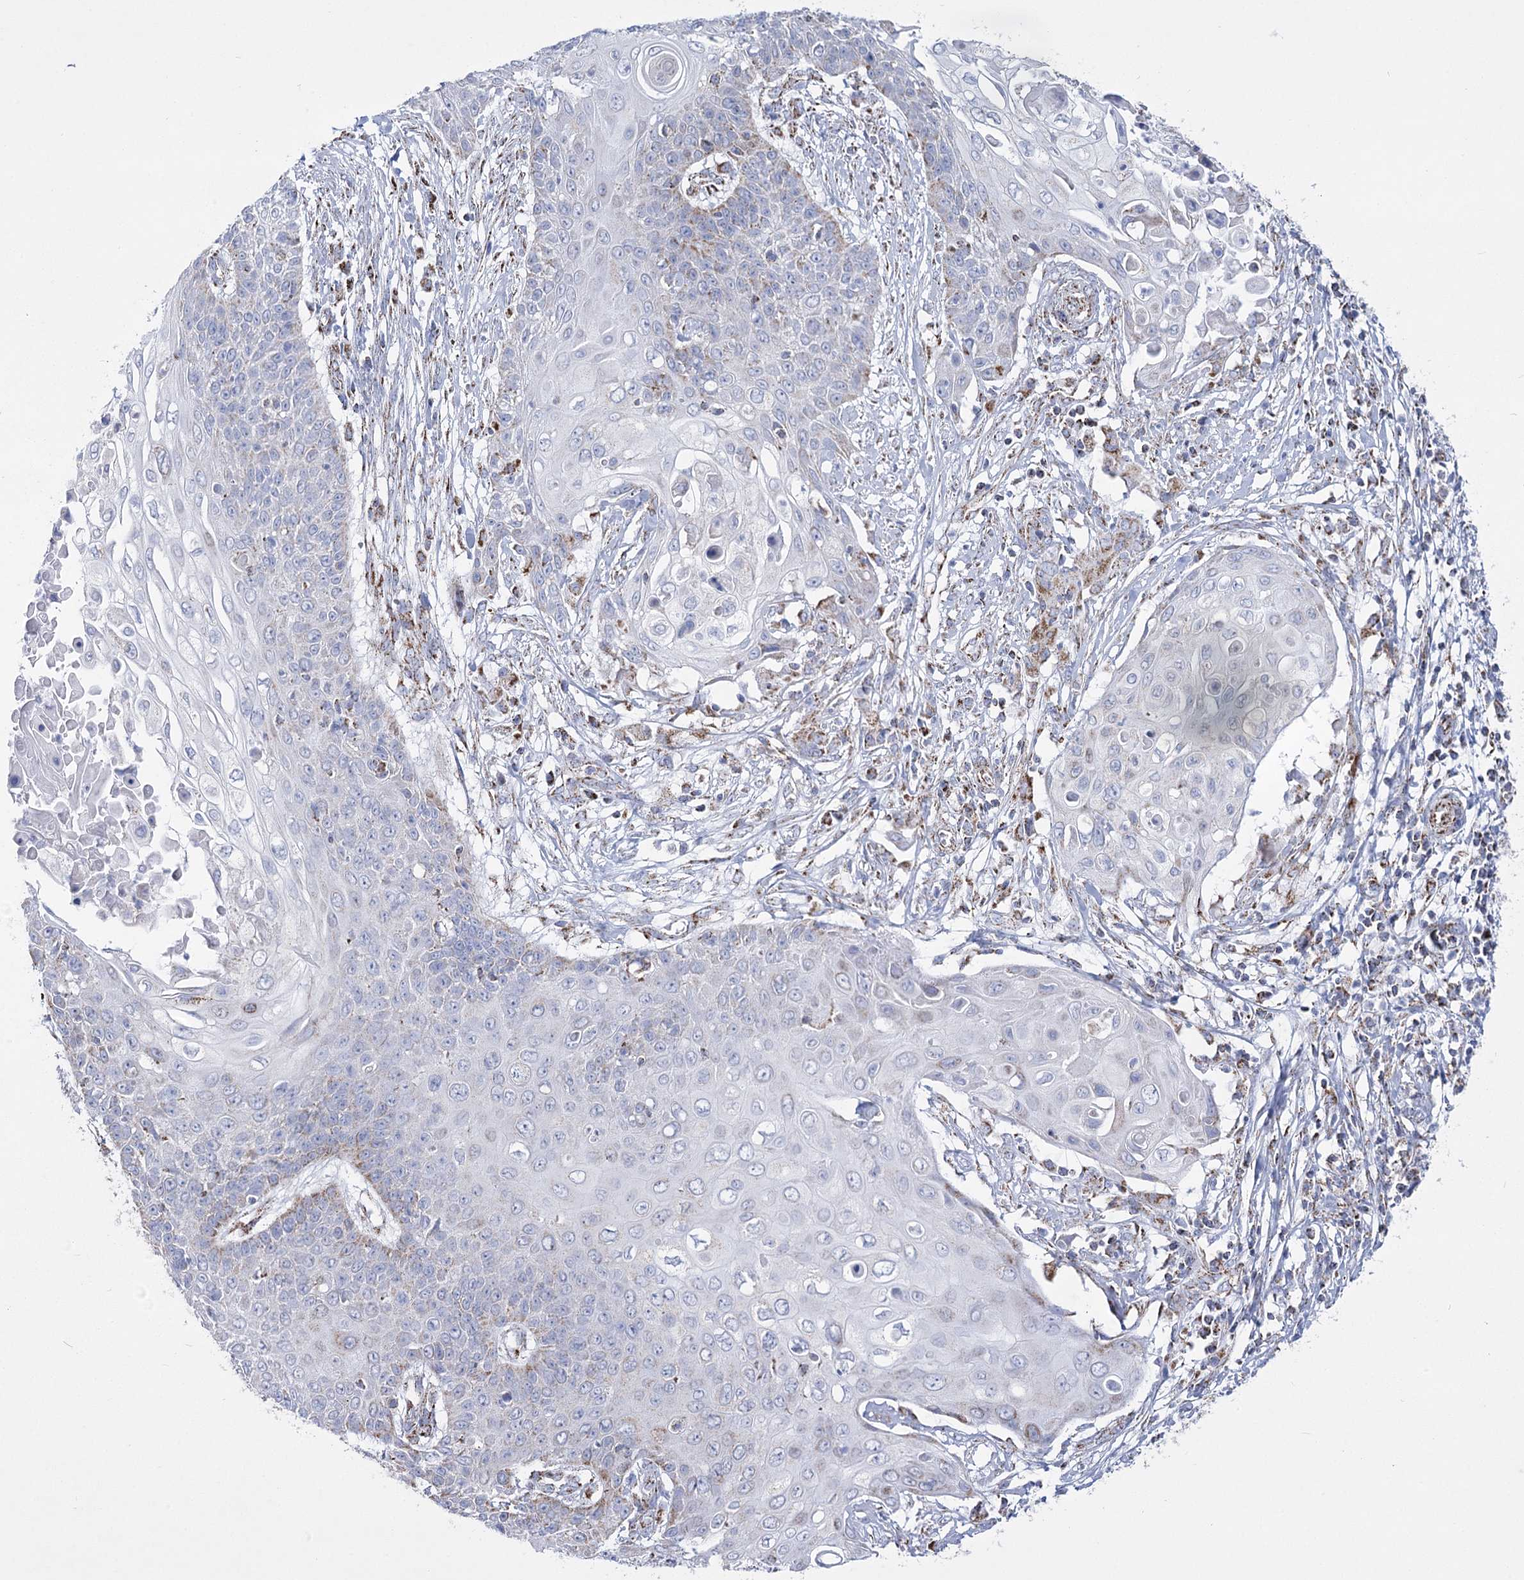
{"staining": {"intensity": "moderate", "quantity": "<25%", "location": "cytoplasmic/membranous"}, "tissue": "cervical cancer", "cell_type": "Tumor cells", "image_type": "cancer", "snomed": [{"axis": "morphology", "description": "Squamous cell carcinoma, NOS"}, {"axis": "topography", "description": "Cervix"}], "caption": "High-magnification brightfield microscopy of cervical cancer (squamous cell carcinoma) stained with DAB (brown) and counterstained with hematoxylin (blue). tumor cells exhibit moderate cytoplasmic/membranous staining is seen in about<25% of cells.", "gene": "PDHB", "patient": {"sex": "female", "age": 39}}